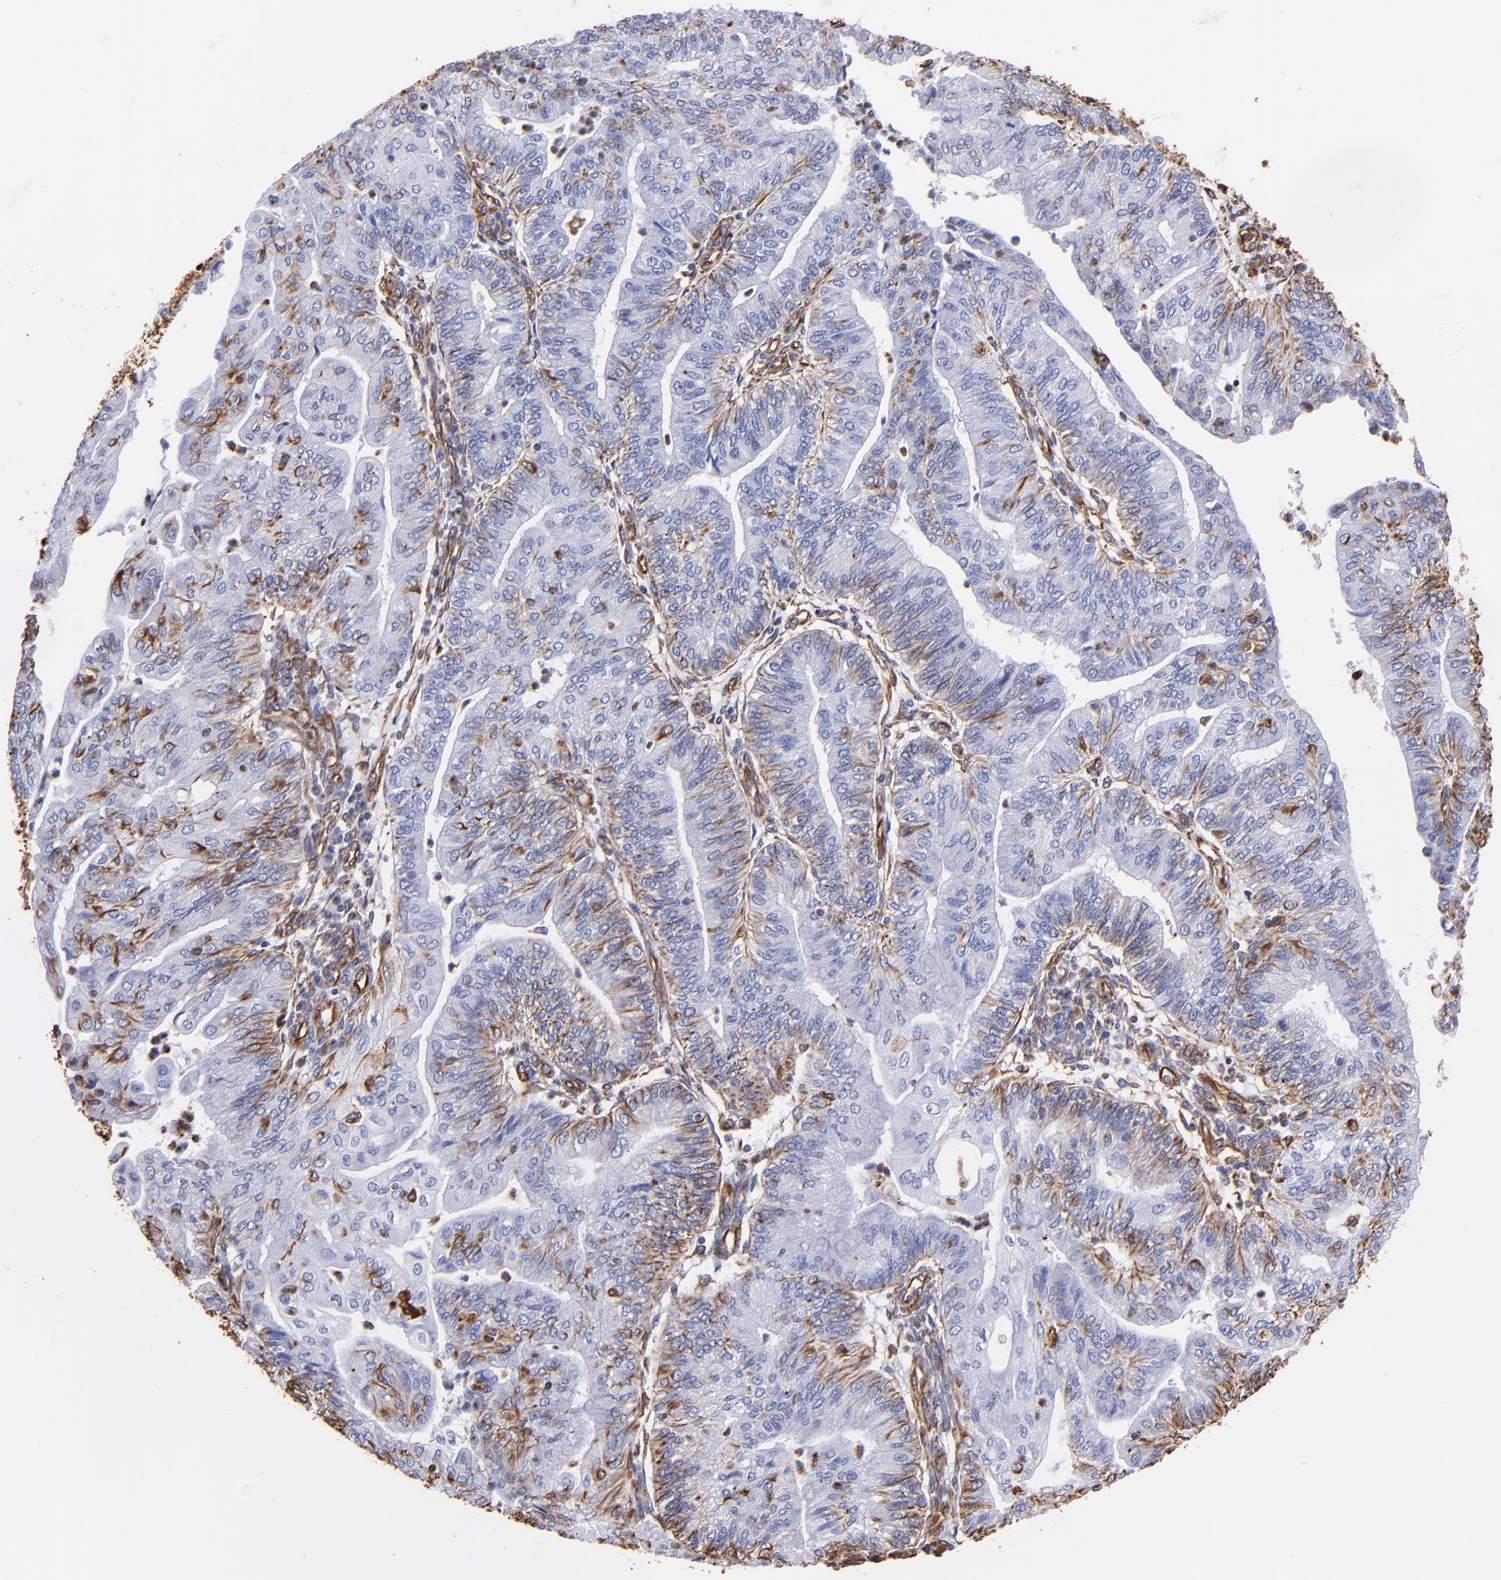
{"staining": {"intensity": "strong", "quantity": "<25%", "location": "cytoplasmic/membranous"}, "tissue": "endometrial cancer", "cell_type": "Tumor cells", "image_type": "cancer", "snomed": [{"axis": "morphology", "description": "Adenocarcinoma, NOS"}, {"axis": "topography", "description": "Endometrium"}], "caption": "A micrograph of human endometrial adenocarcinoma stained for a protein demonstrates strong cytoplasmic/membranous brown staining in tumor cells.", "gene": "VIM", "patient": {"sex": "female", "age": 59}}